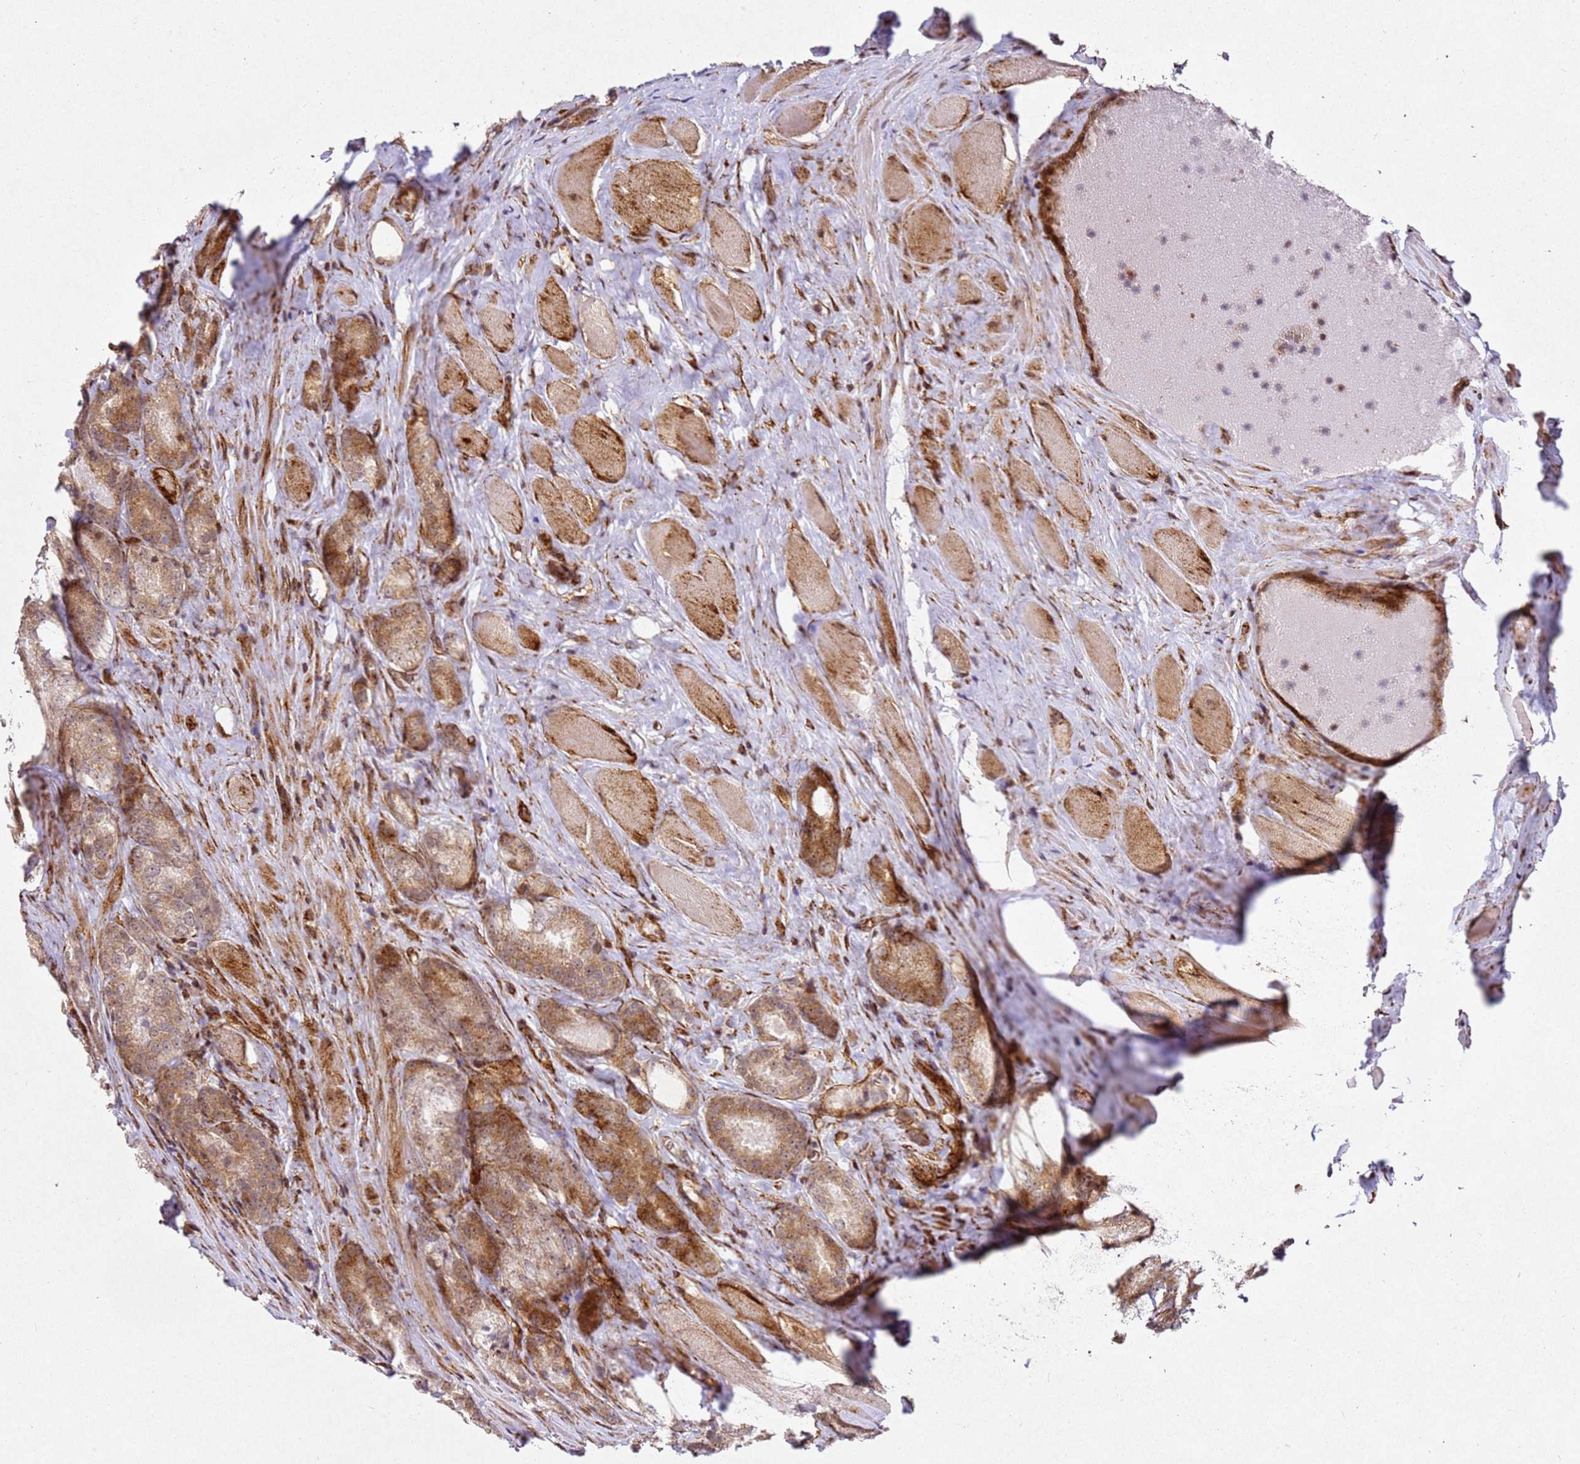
{"staining": {"intensity": "moderate", "quantity": ">75%", "location": "cytoplasmic/membranous,nuclear"}, "tissue": "prostate cancer", "cell_type": "Tumor cells", "image_type": "cancer", "snomed": [{"axis": "morphology", "description": "Adenocarcinoma, Low grade"}, {"axis": "topography", "description": "Prostate"}], "caption": "An IHC micrograph of neoplastic tissue is shown. Protein staining in brown labels moderate cytoplasmic/membranous and nuclear positivity in adenocarcinoma (low-grade) (prostate) within tumor cells. (IHC, brightfield microscopy, high magnification).", "gene": "ZNF296", "patient": {"sex": "male", "age": 68}}